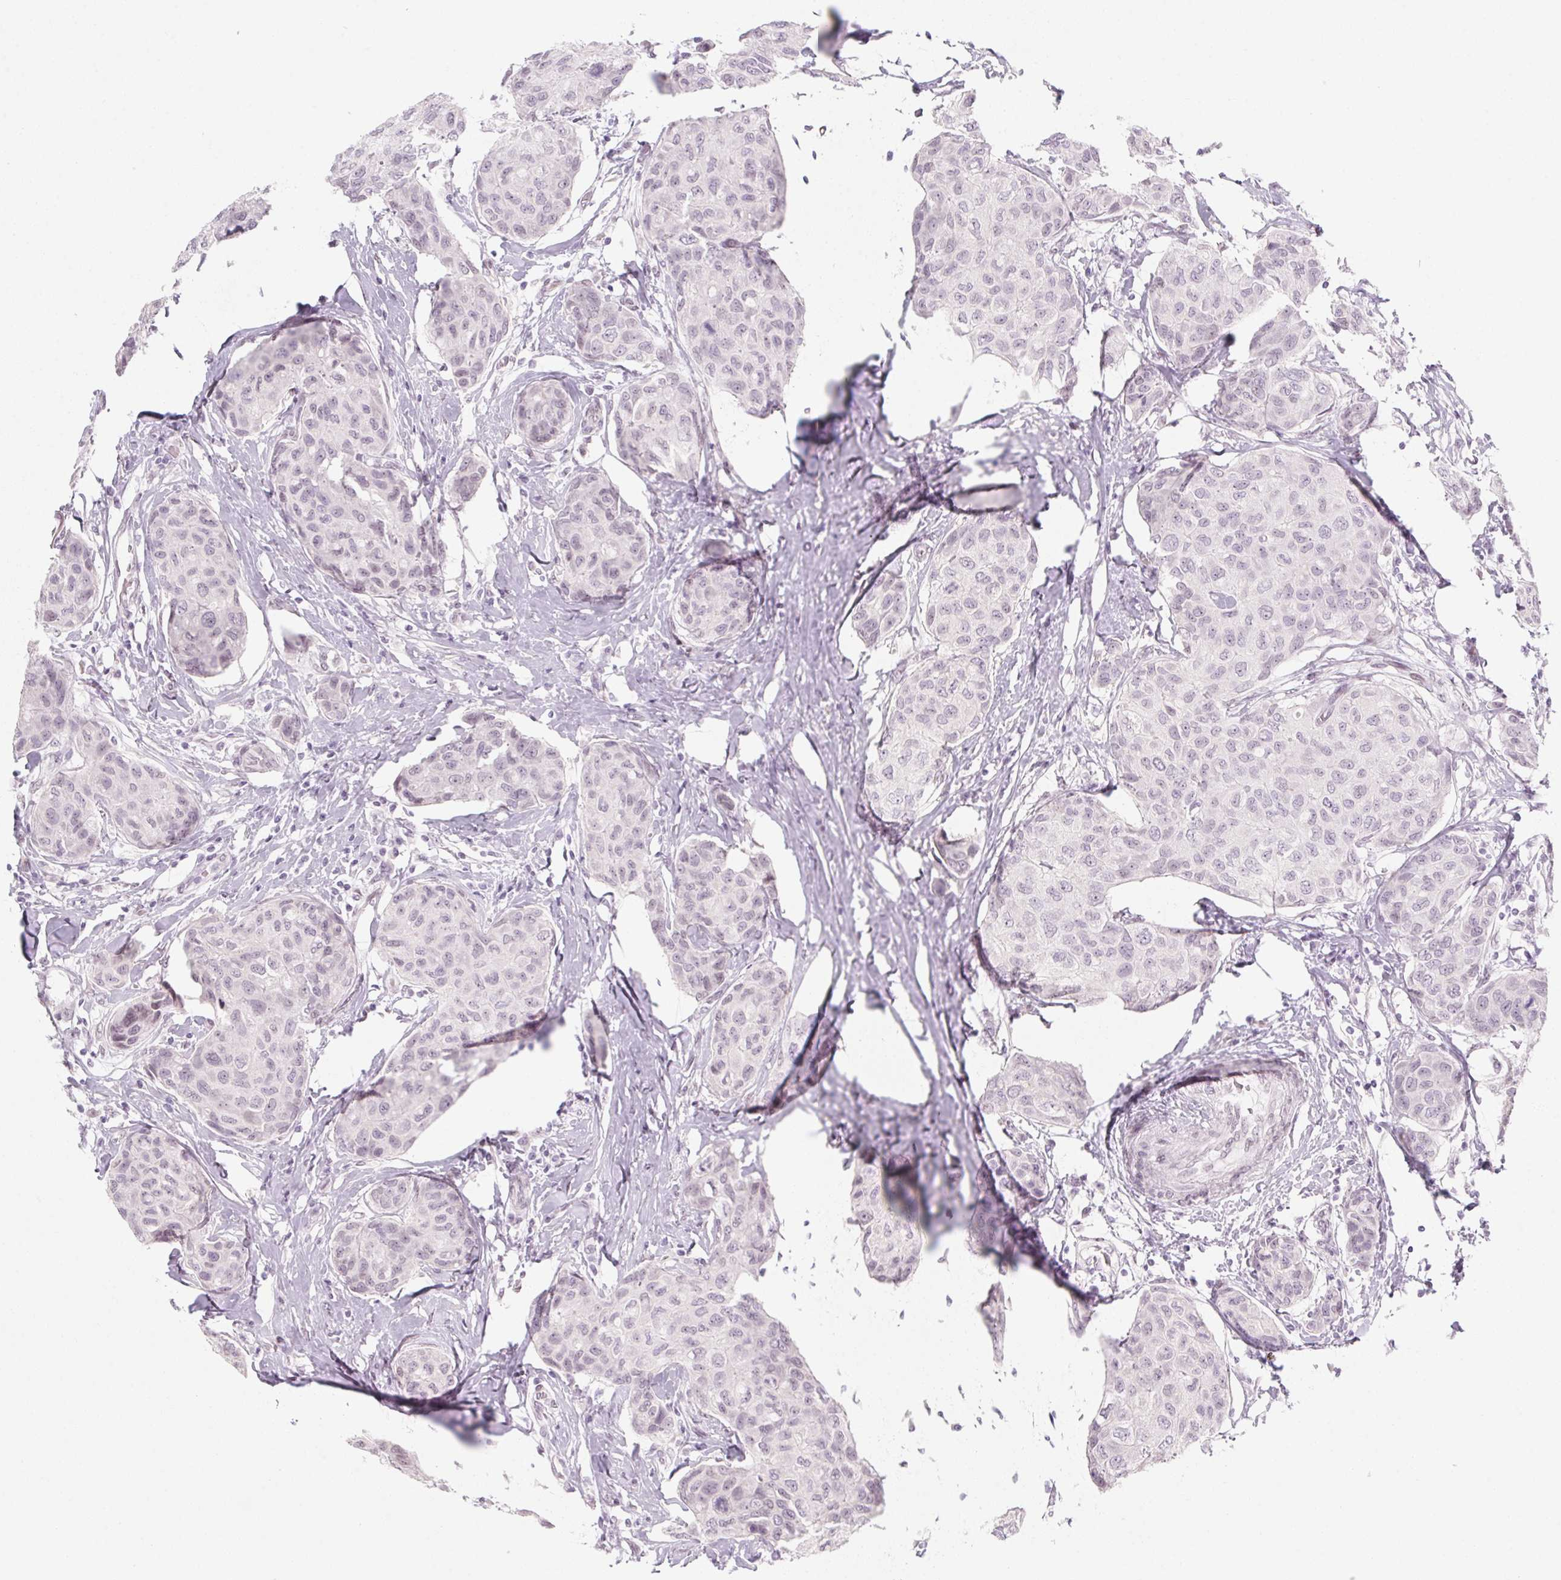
{"staining": {"intensity": "negative", "quantity": "none", "location": "none"}, "tissue": "breast cancer", "cell_type": "Tumor cells", "image_type": "cancer", "snomed": [{"axis": "morphology", "description": "Duct carcinoma"}, {"axis": "topography", "description": "Breast"}], "caption": "High power microscopy histopathology image of an immunohistochemistry histopathology image of intraductal carcinoma (breast), revealing no significant positivity in tumor cells.", "gene": "KCNQ2", "patient": {"sex": "female", "age": 80}}